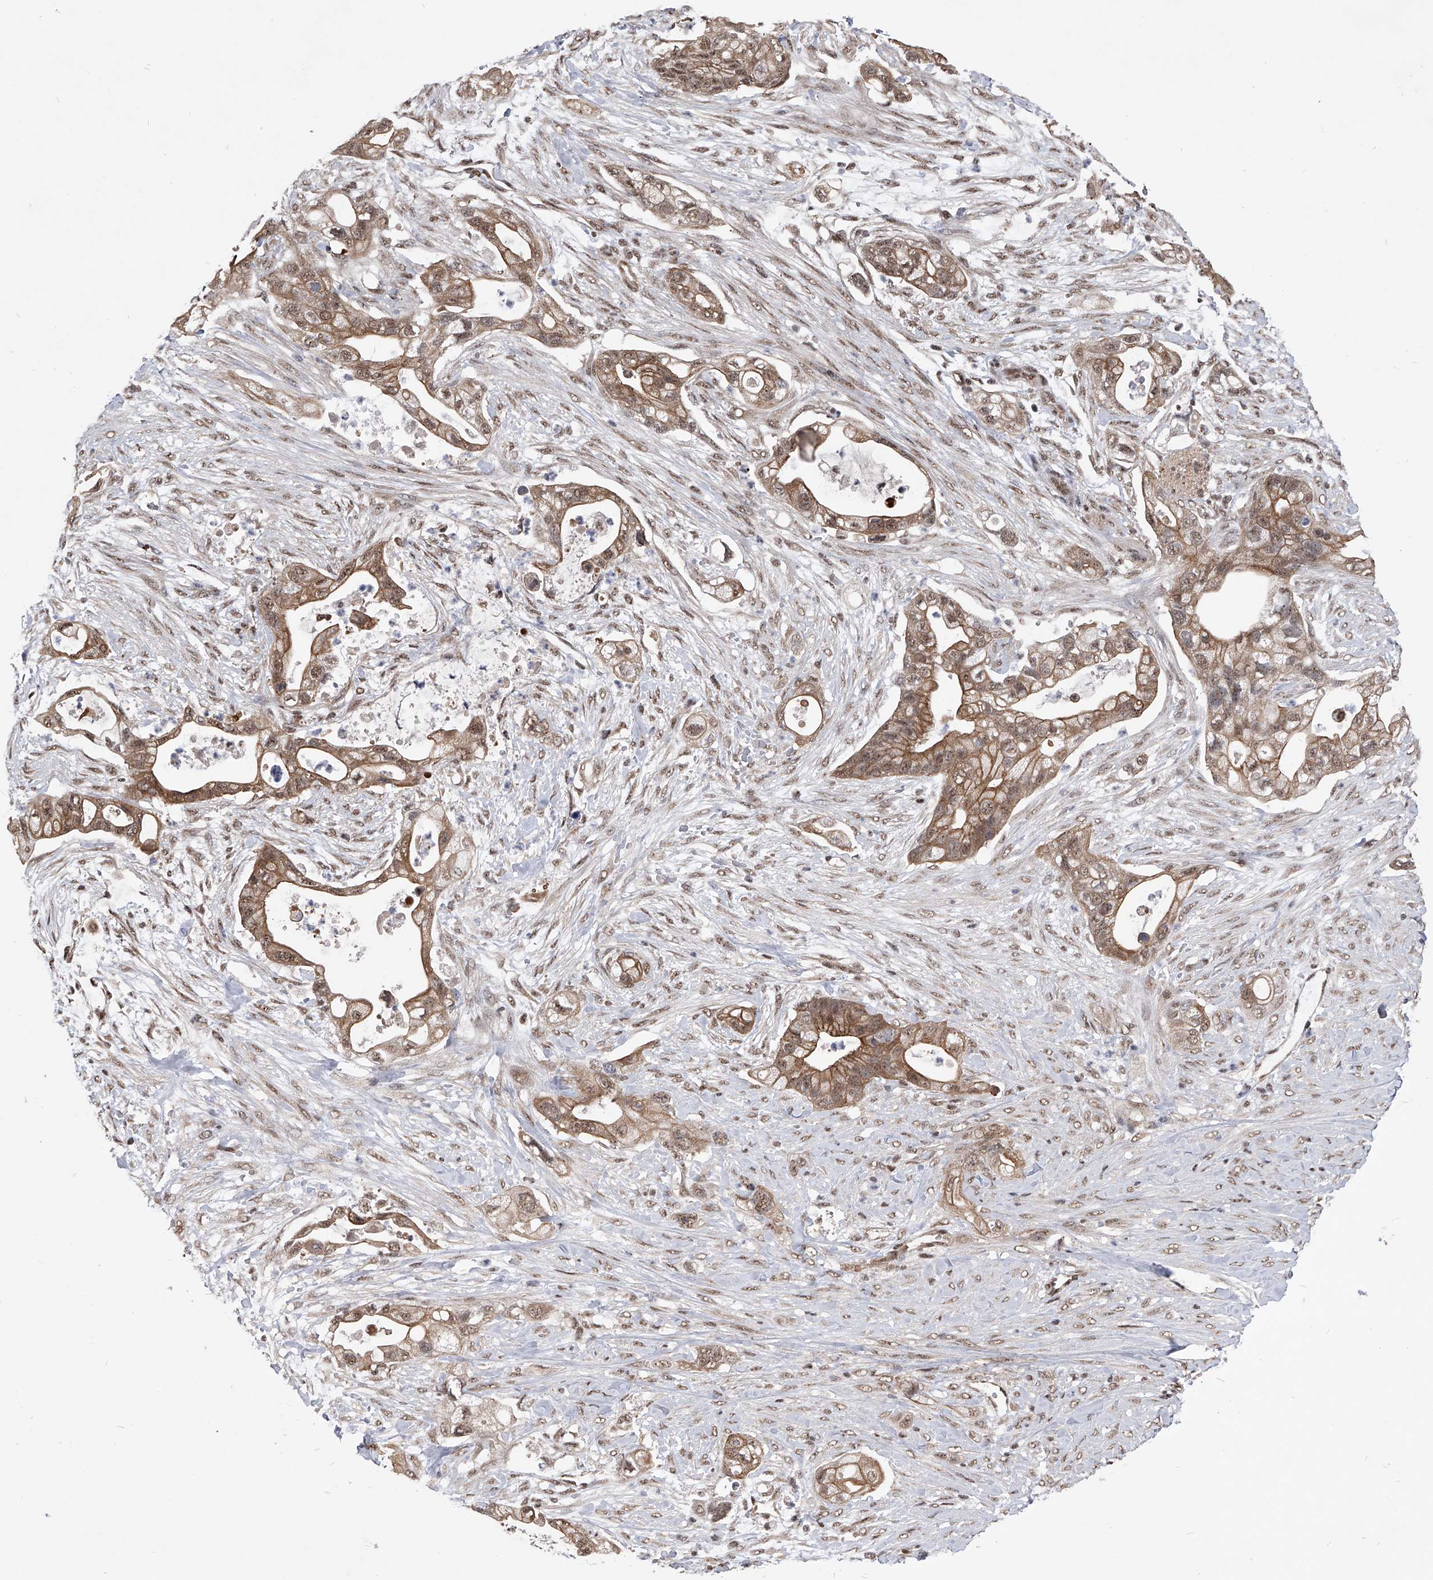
{"staining": {"intensity": "moderate", "quantity": ">75%", "location": "cytoplasmic/membranous,nuclear"}, "tissue": "pancreatic cancer", "cell_type": "Tumor cells", "image_type": "cancer", "snomed": [{"axis": "morphology", "description": "Adenocarcinoma, NOS"}, {"axis": "topography", "description": "Pancreas"}], "caption": "DAB immunohistochemical staining of pancreatic adenocarcinoma exhibits moderate cytoplasmic/membranous and nuclear protein expression in approximately >75% of tumor cells. Nuclei are stained in blue.", "gene": "ZNF76", "patient": {"sex": "male", "age": 53}}